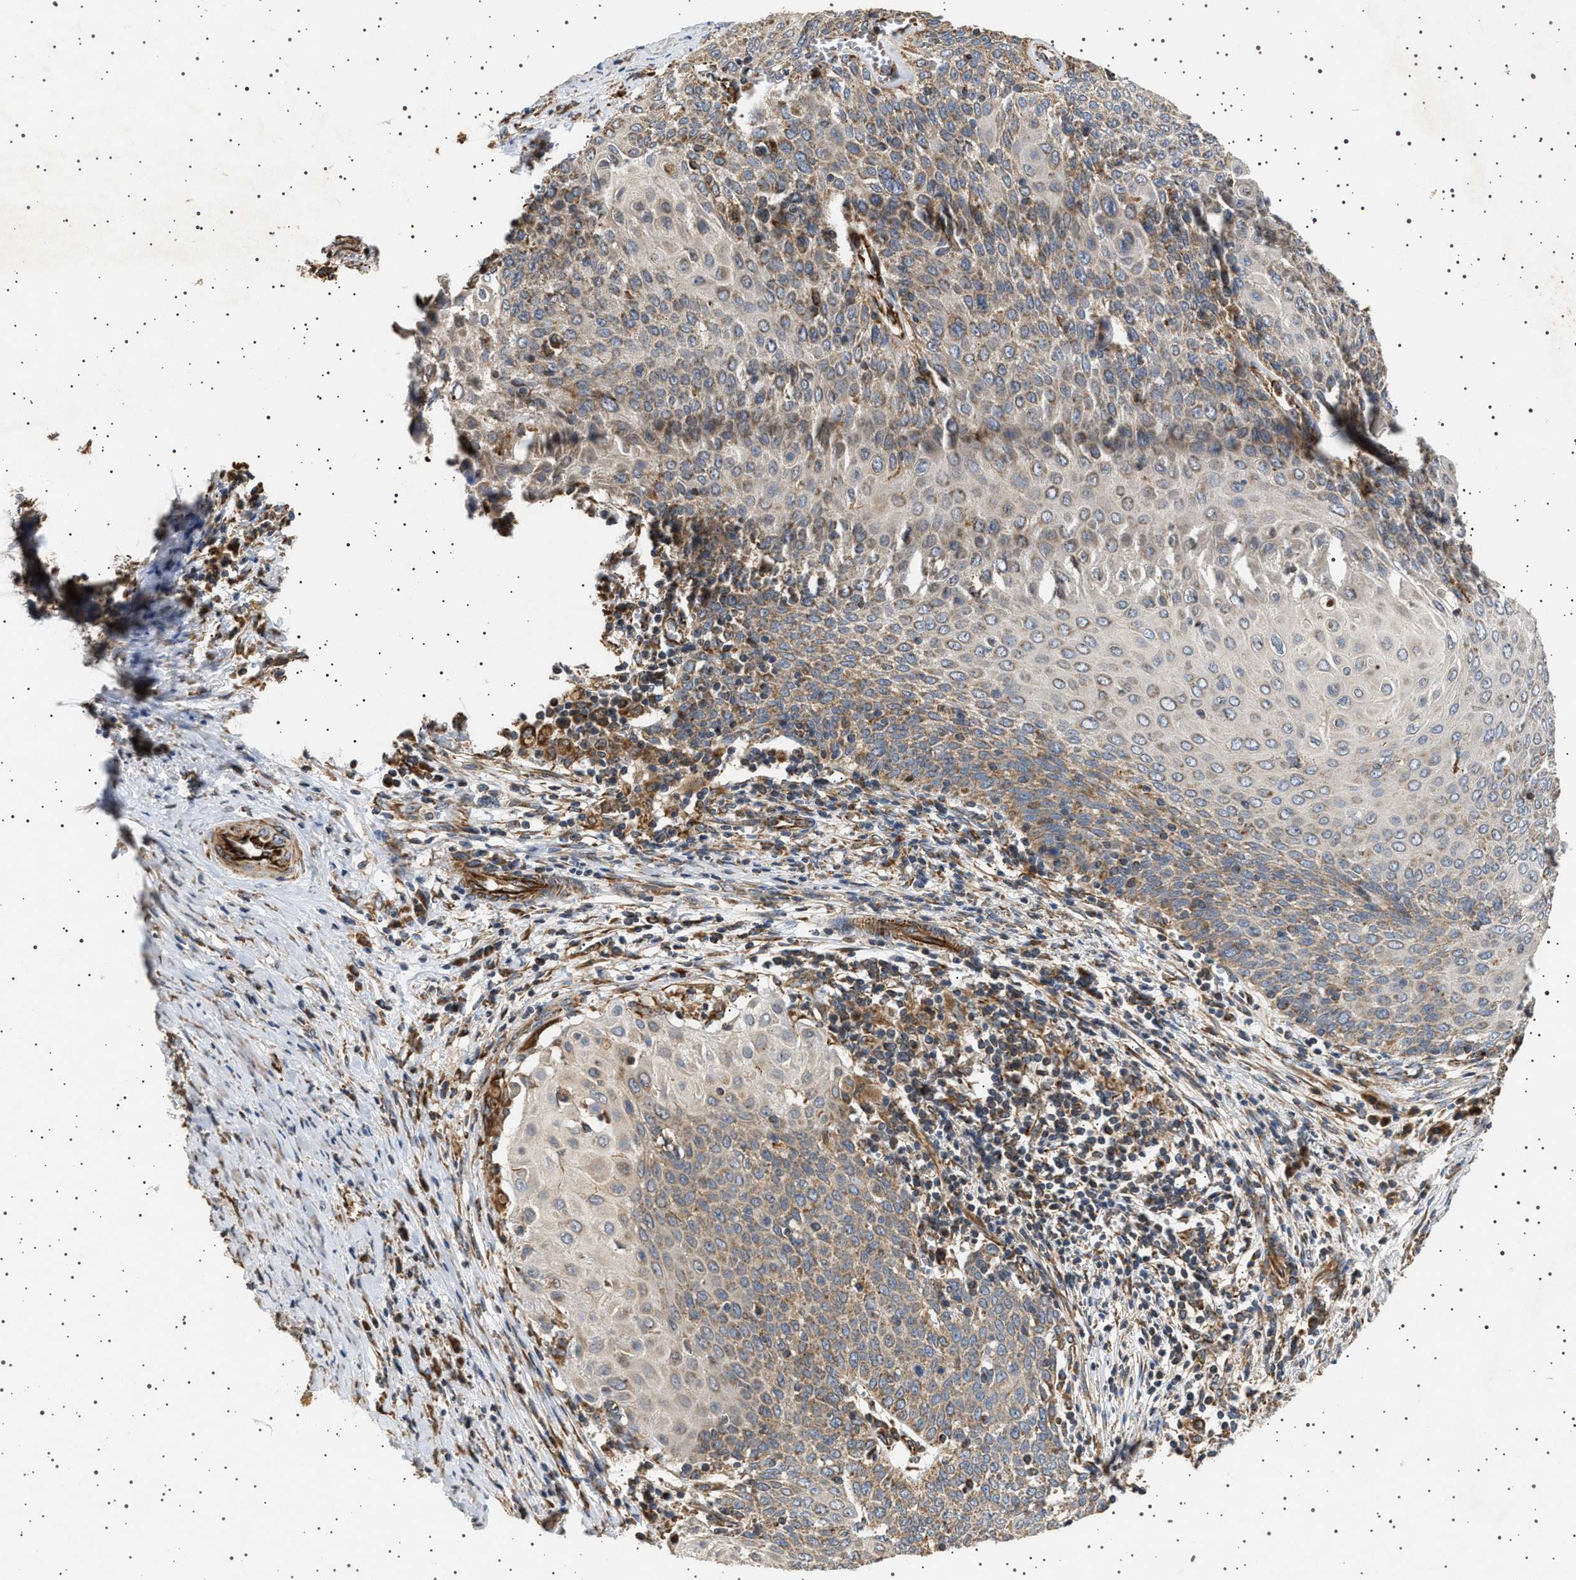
{"staining": {"intensity": "weak", "quantity": ">75%", "location": "cytoplasmic/membranous"}, "tissue": "cervical cancer", "cell_type": "Tumor cells", "image_type": "cancer", "snomed": [{"axis": "morphology", "description": "Squamous cell carcinoma, NOS"}, {"axis": "topography", "description": "Cervix"}], "caption": "Squamous cell carcinoma (cervical) stained for a protein shows weak cytoplasmic/membranous positivity in tumor cells.", "gene": "TRUB2", "patient": {"sex": "female", "age": 39}}